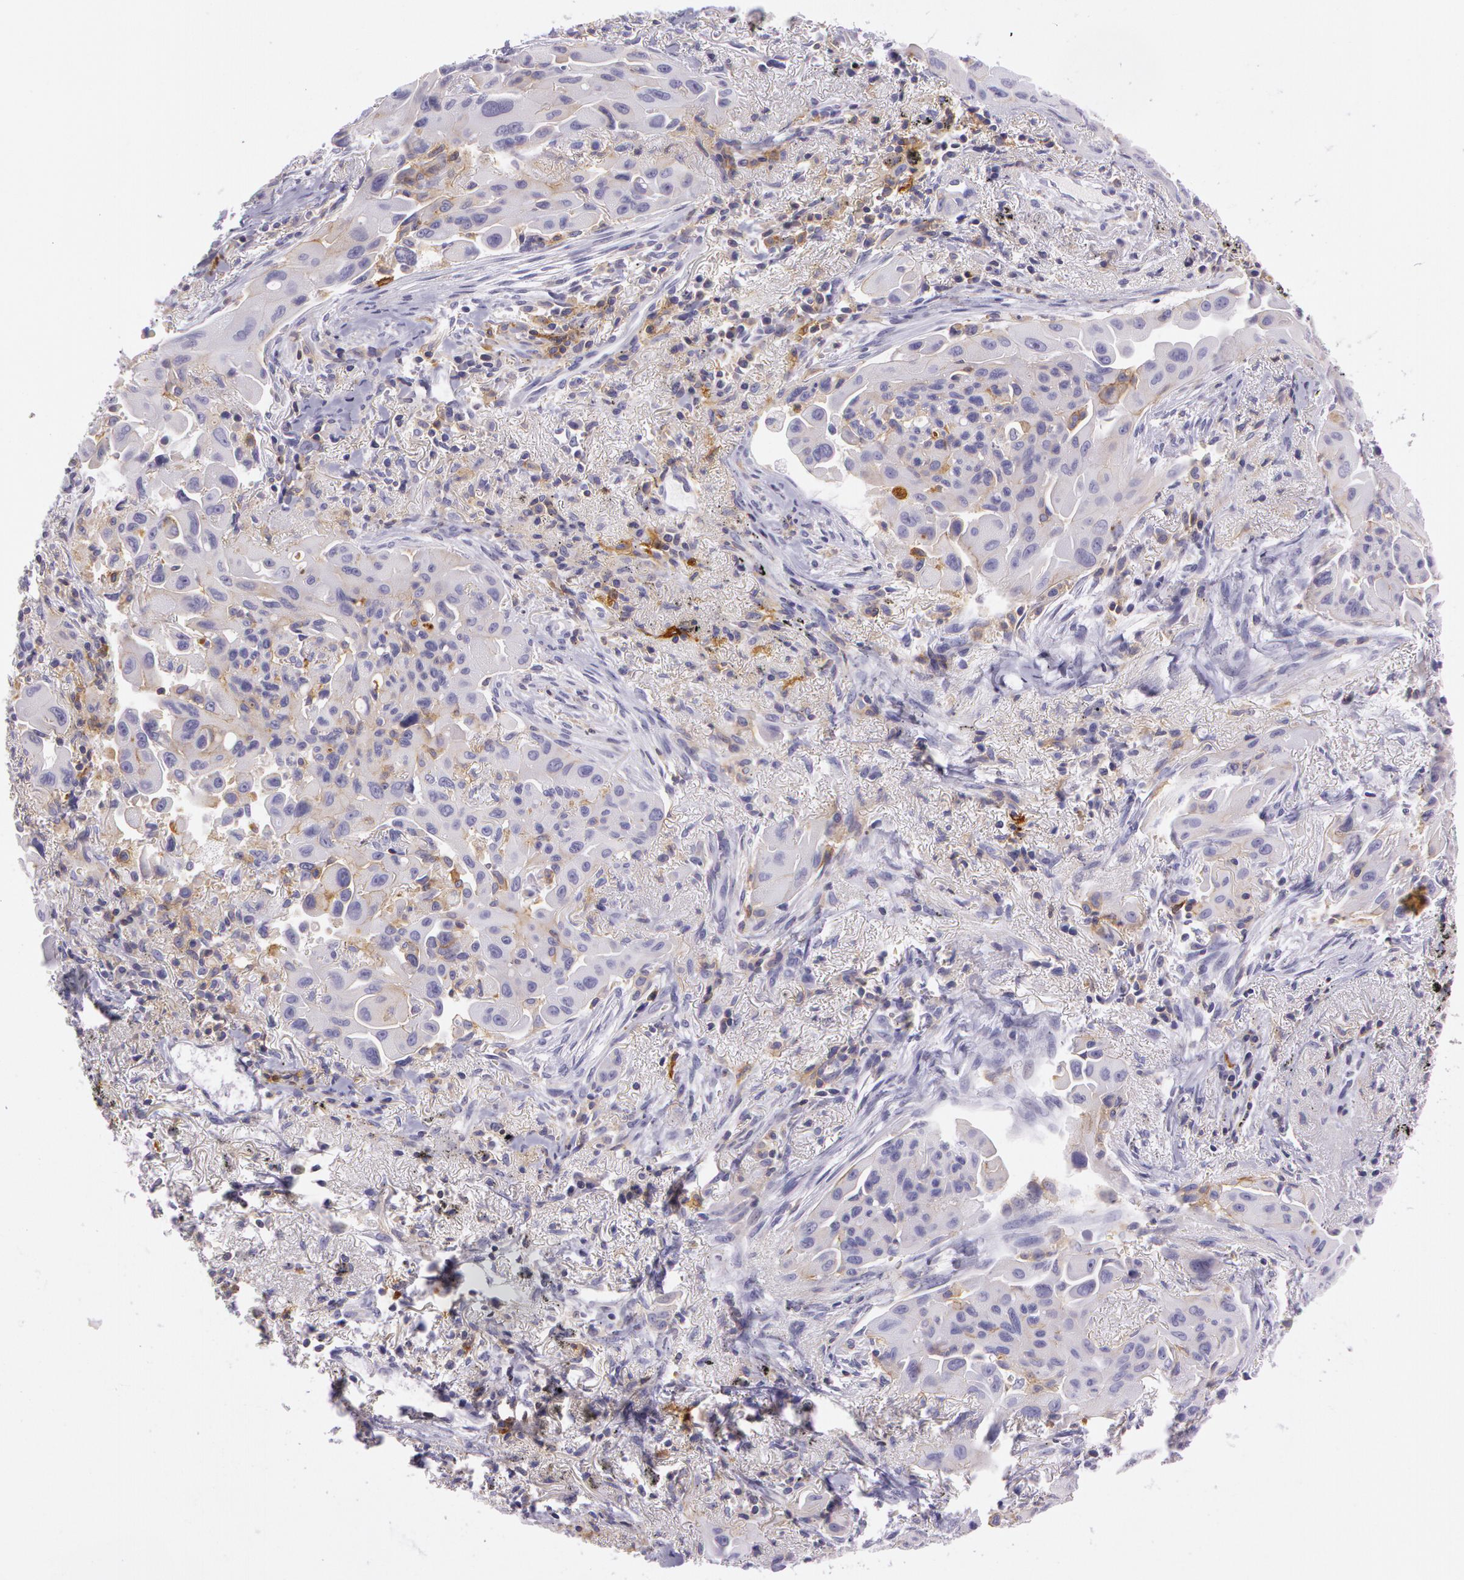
{"staining": {"intensity": "weak", "quantity": "25%-75%", "location": "cytoplasmic/membranous"}, "tissue": "lung cancer", "cell_type": "Tumor cells", "image_type": "cancer", "snomed": [{"axis": "morphology", "description": "Adenocarcinoma, NOS"}, {"axis": "topography", "description": "Lung"}], "caption": "Protein expression analysis of human lung adenocarcinoma reveals weak cytoplasmic/membranous positivity in about 25%-75% of tumor cells.", "gene": "LY75", "patient": {"sex": "male", "age": 68}}